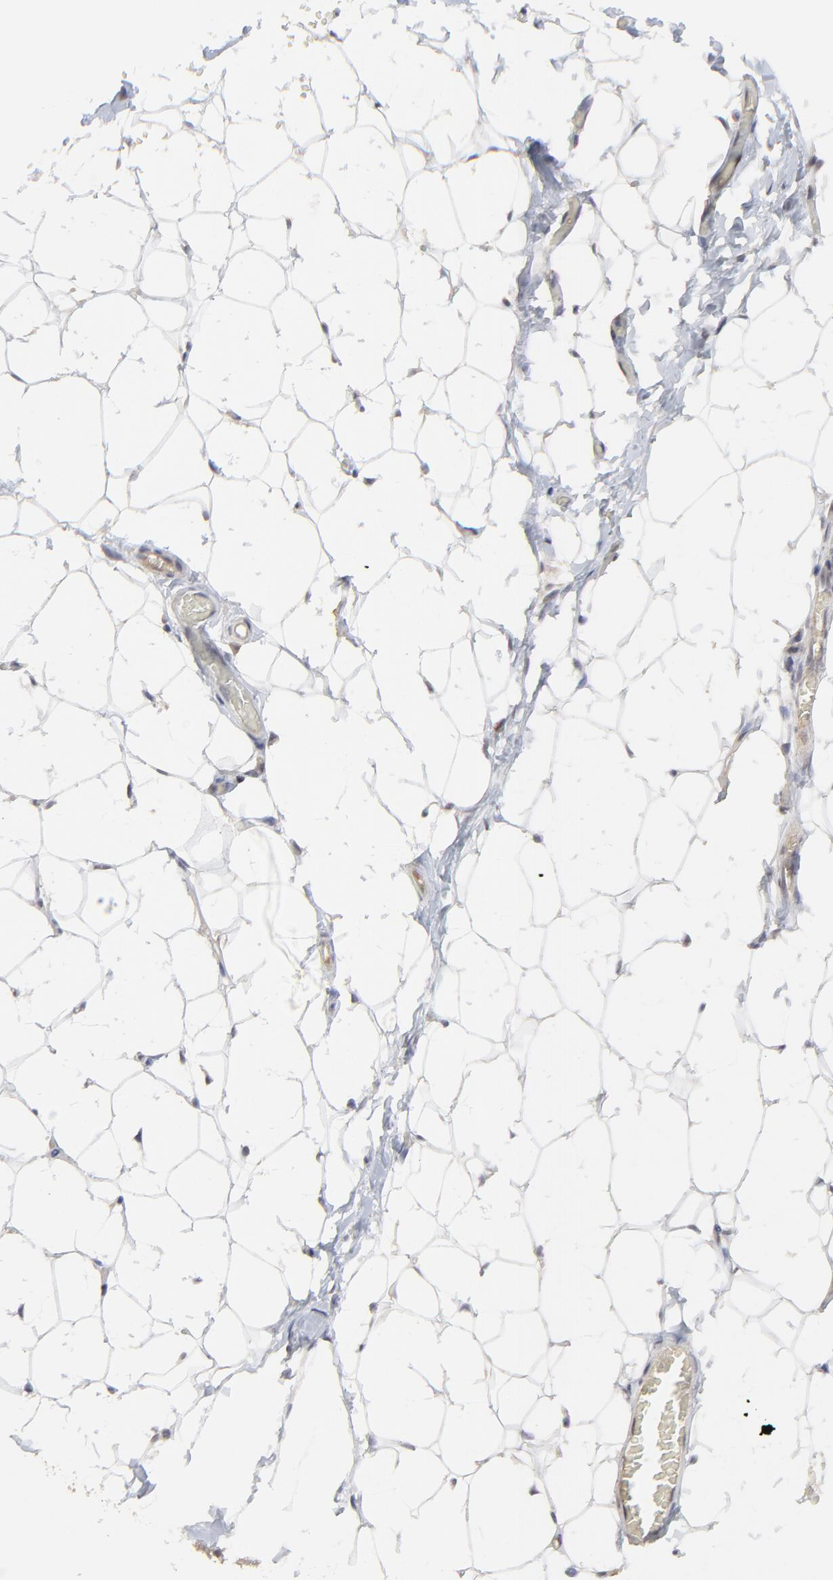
{"staining": {"intensity": "negative", "quantity": "none", "location": "none"}, "tissue": "adipose tissue", "cell_type": "Adipocytes", "image_type": "normal", "snomed": [{"axis": "morphology", "description": "Normal tissue, NOS"}, {"axis": "topography", "description": "Soft tissue"}], "caption": "Adipocytes show no significant staining in normal adipose tissue. The staining was performed using DAB (3,3'-diaminobenzidine) to visualize the protein expression in brown, while the nuclei were stained in blue with hematoxylin (Magnification: 20x).", "gene": "FAM199X", "patient": {"sex": "male", "age": 26}}